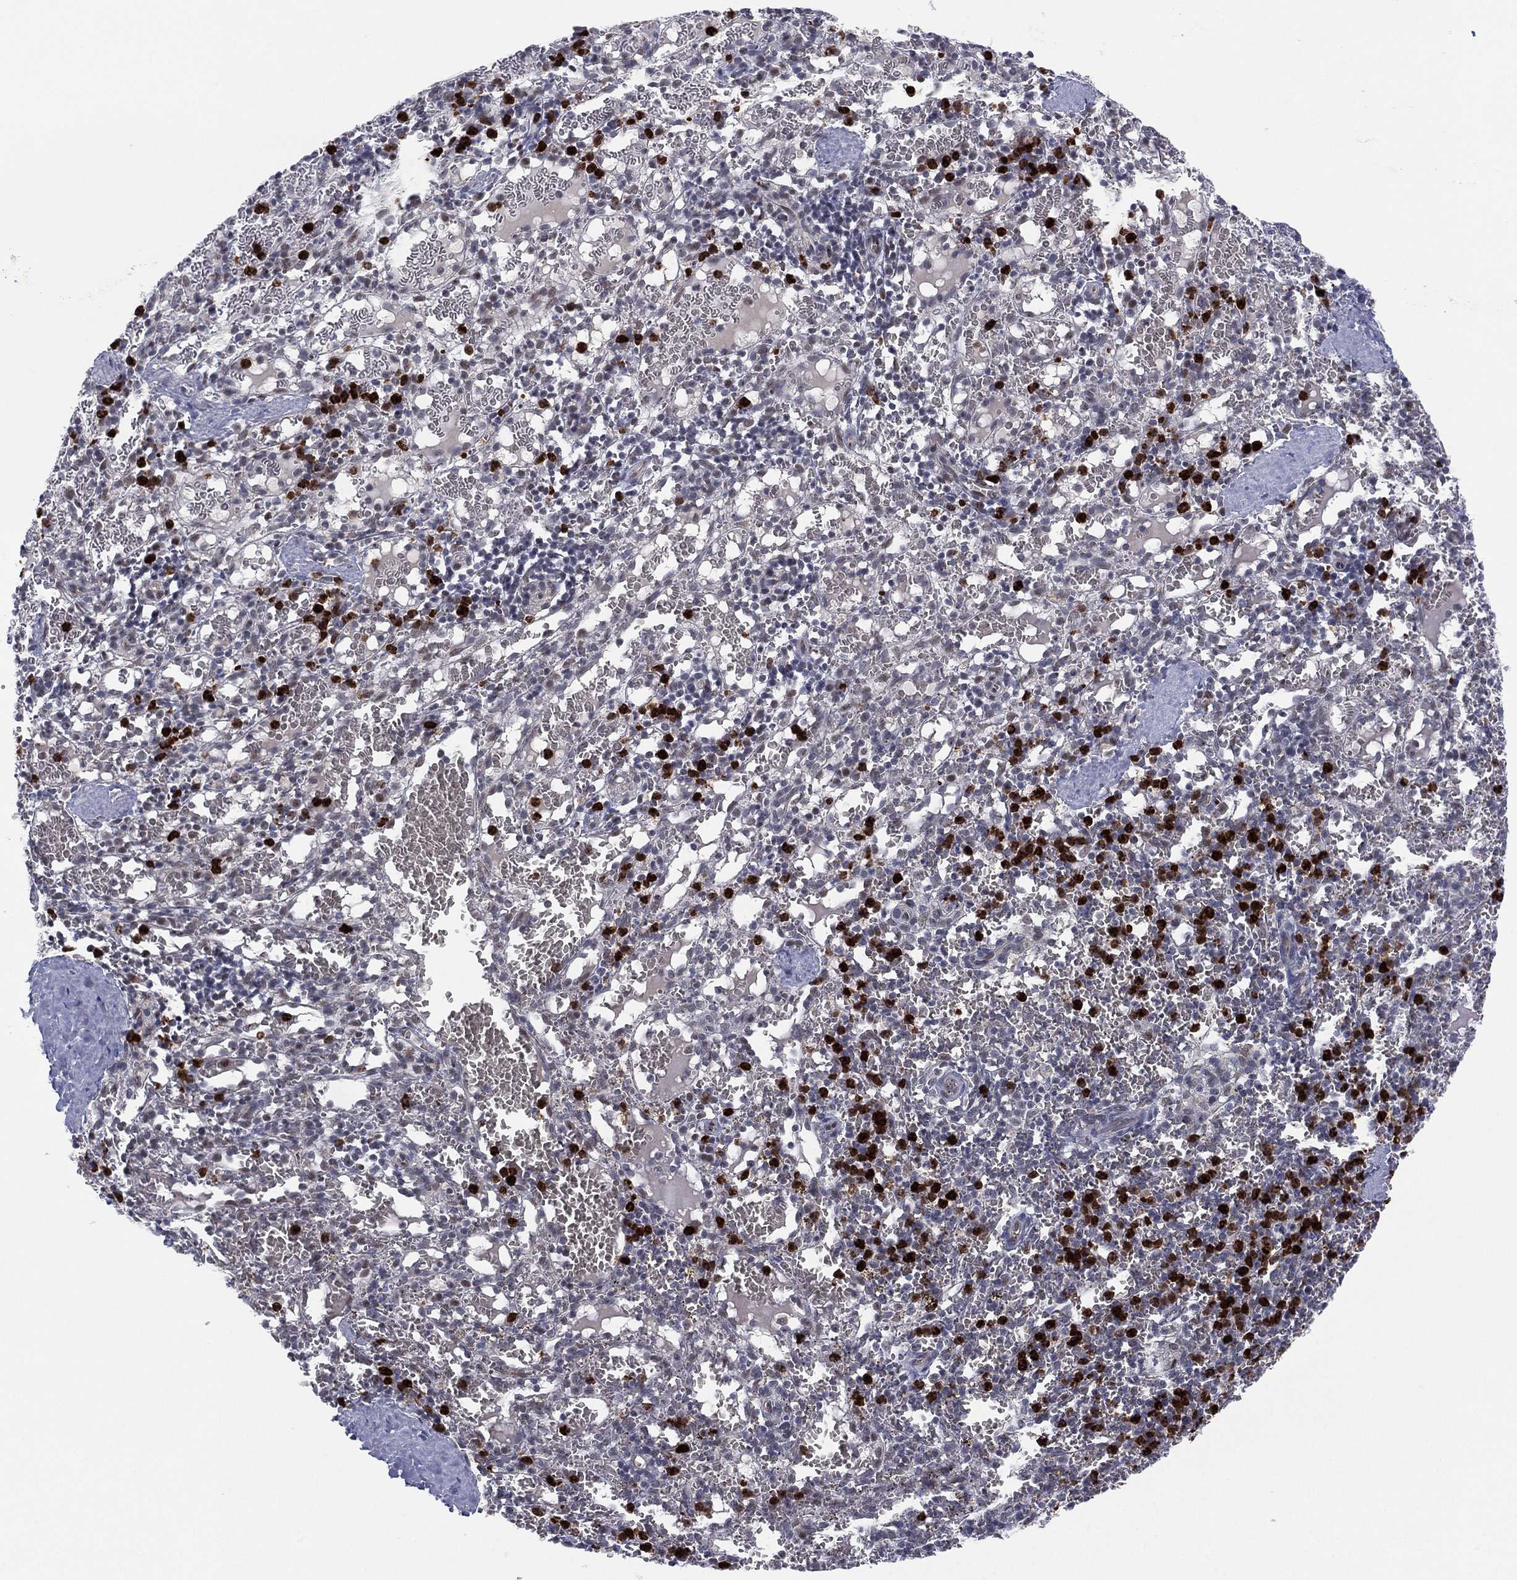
{"staining": {"intensity": "strong", "quantity": "25%-75%", "location": "cytoplasmic/membranous,nuclear"}, "tissue": "spleen", "cell_type": "Cells in red pulp", "image_type": "normal", "snomed": [{"axis": "morphology", "description": "Normal tissue, NOS"}, {"axis": "topography", "description": "Spleen"}], "caption": "Human spleen stained with a brown dye exhibits strong cytoplasmic/membranous,nuclear positive staining in approximately 25%-75% of cells in red pulp.", "gene": "CD177", "patient": {"sex": "male", "age": 11}}